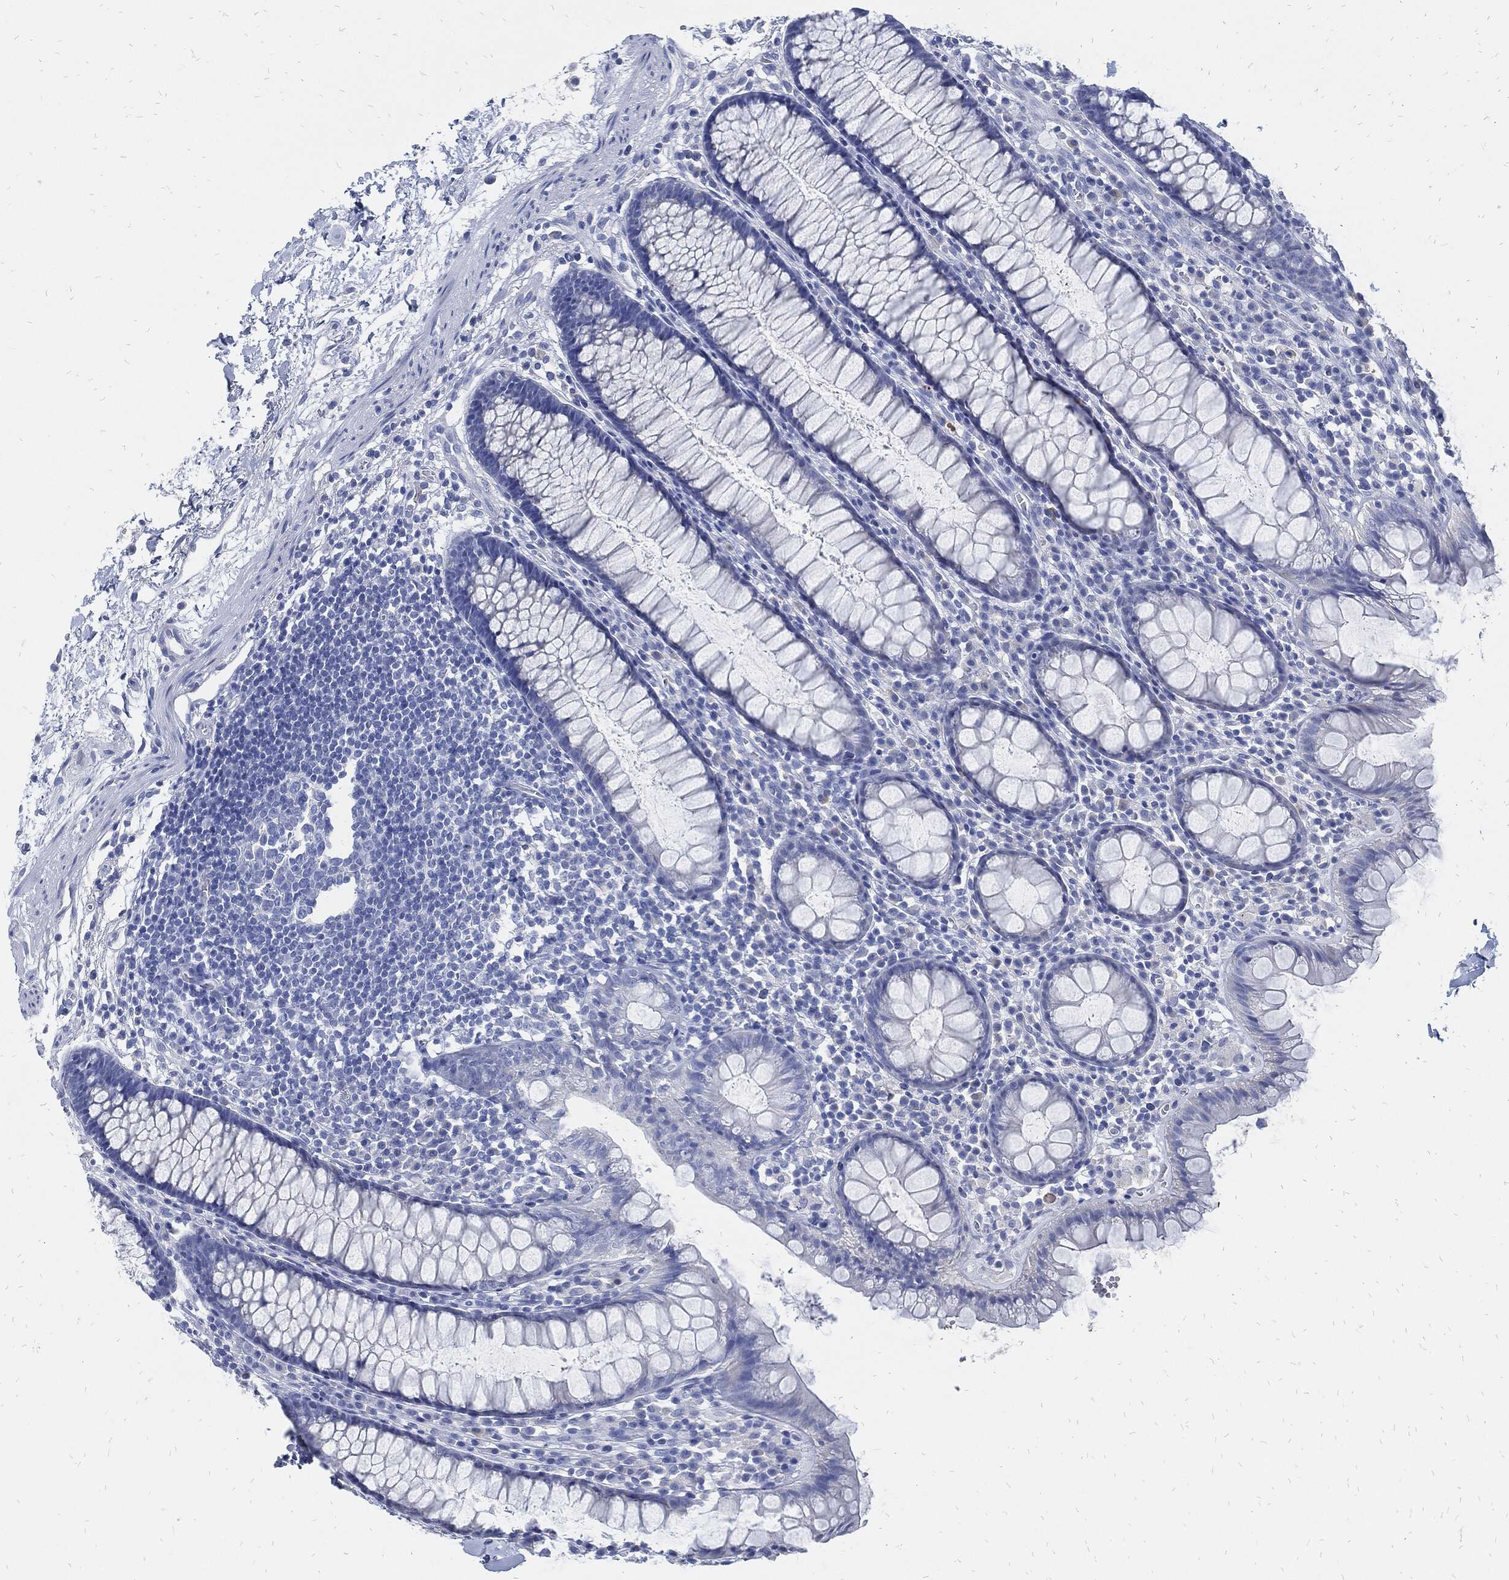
{"staining": {"intensity": "negative", "quantity": "none", "location": "none"}, "tissue": "colon", "cell_type": "Endothelial cells", "image_type": "normal", "snomed": [{"axis": "morphology", "description": "Normal tissue, NOS"}, {"axis": "topography", "description": "Colon"}], "caption": "Endothelial cells show no significant protein expression in benign colon. (Brightfield microscopy of DAB (3,3'-diaminobenzidine) immunohistochemistry (IHC) at high magnification).", "gene": "FABP4", "patient": {"sex": "male", "age": 76}}